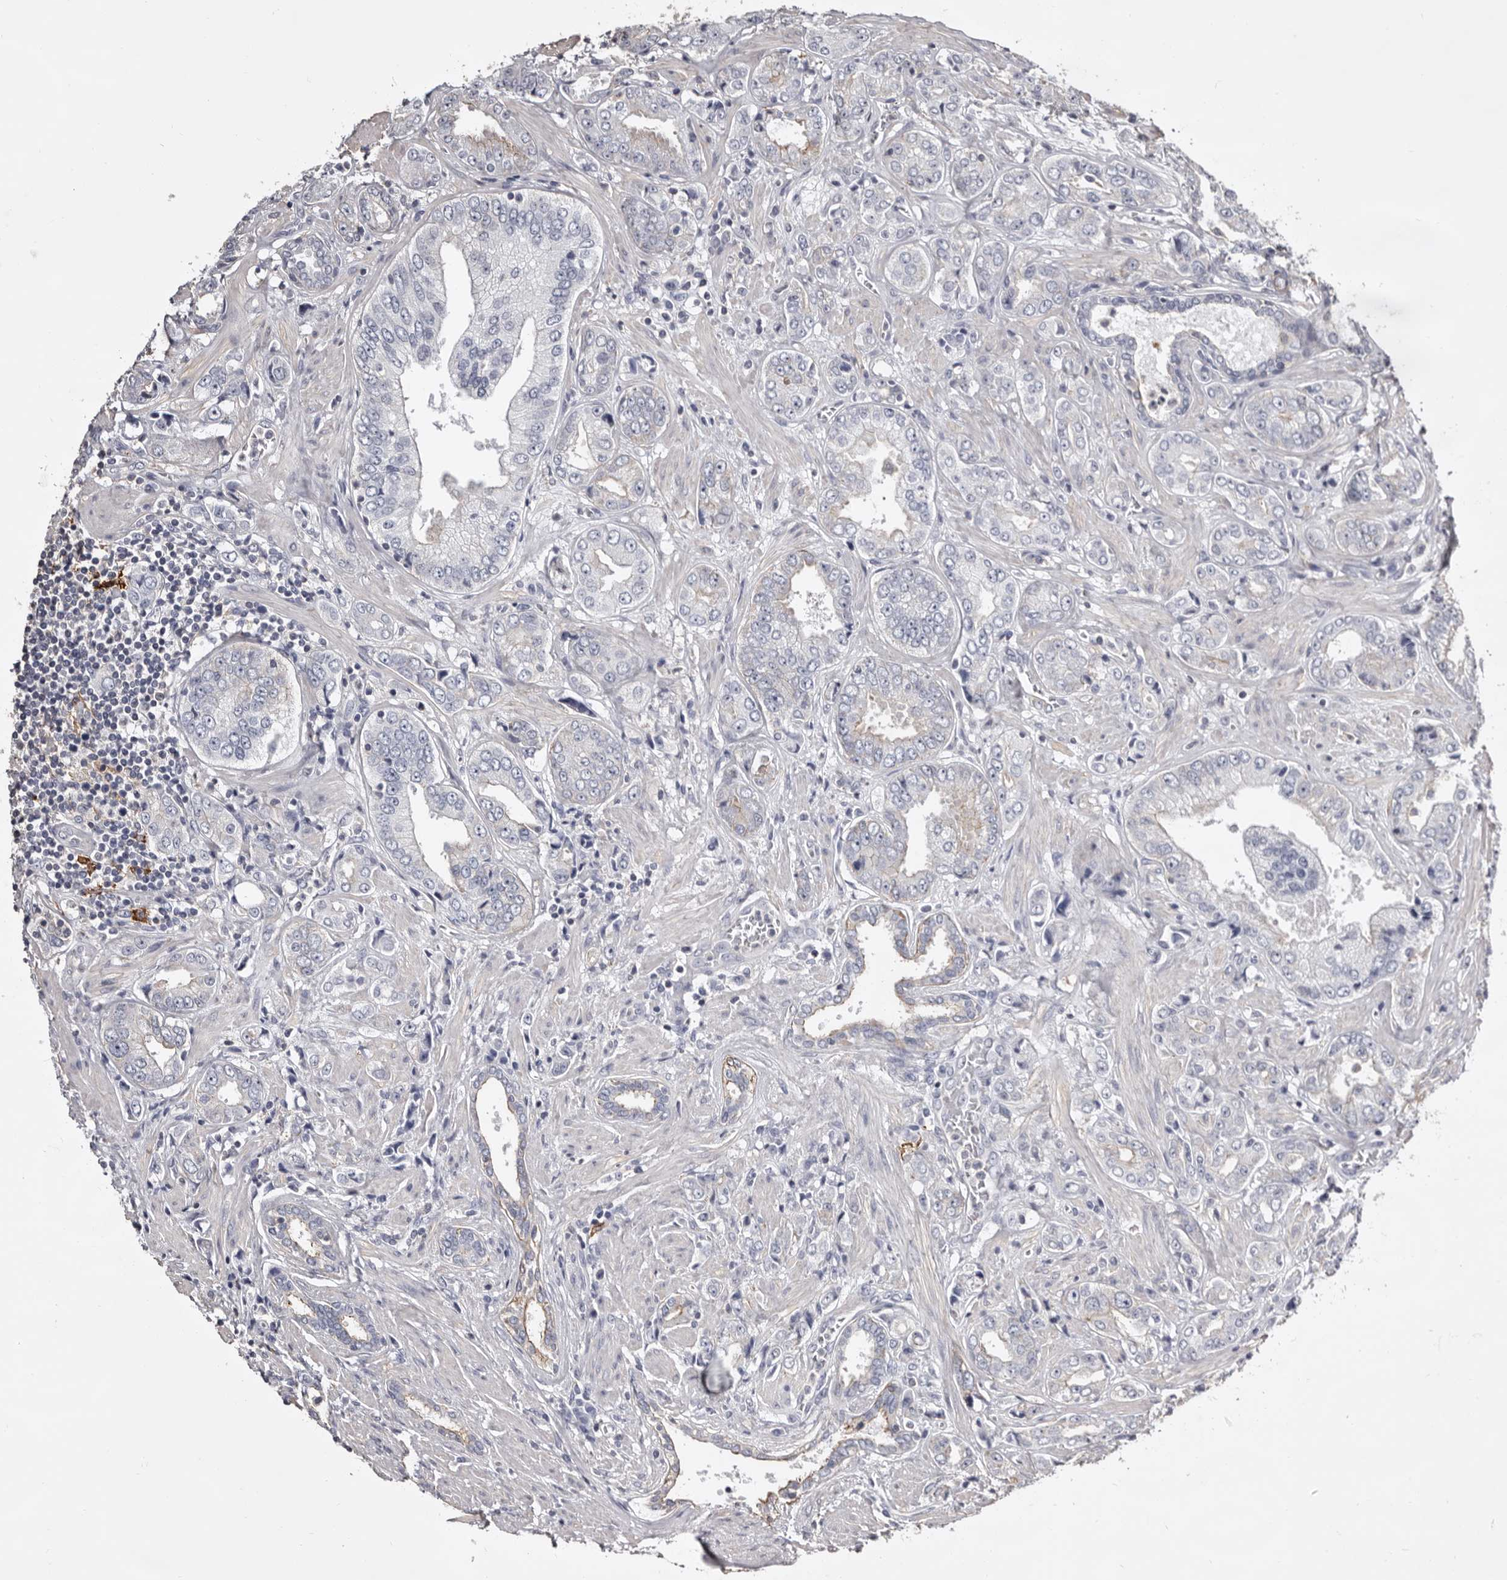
{"staining": {"intensity": "negative", "quantity": "none", "location": "none"}, "tissue": "prostate cancer", "cell_type": "Tumor cells", "image_type": "cancer", "snomed": [{"axis": "morphology", "description": "Adenocarcinoma, High grade"}, {"axis": "topography", "description": "Prostate"}], "caption": "Adenocarcinoma (high-grade) (prostate) stained for a protein using immunohistochemistry (IHC) shows no staining tumor cells.", "gene": "LAD1", "patient": {"sex": "male", "age": 61}}